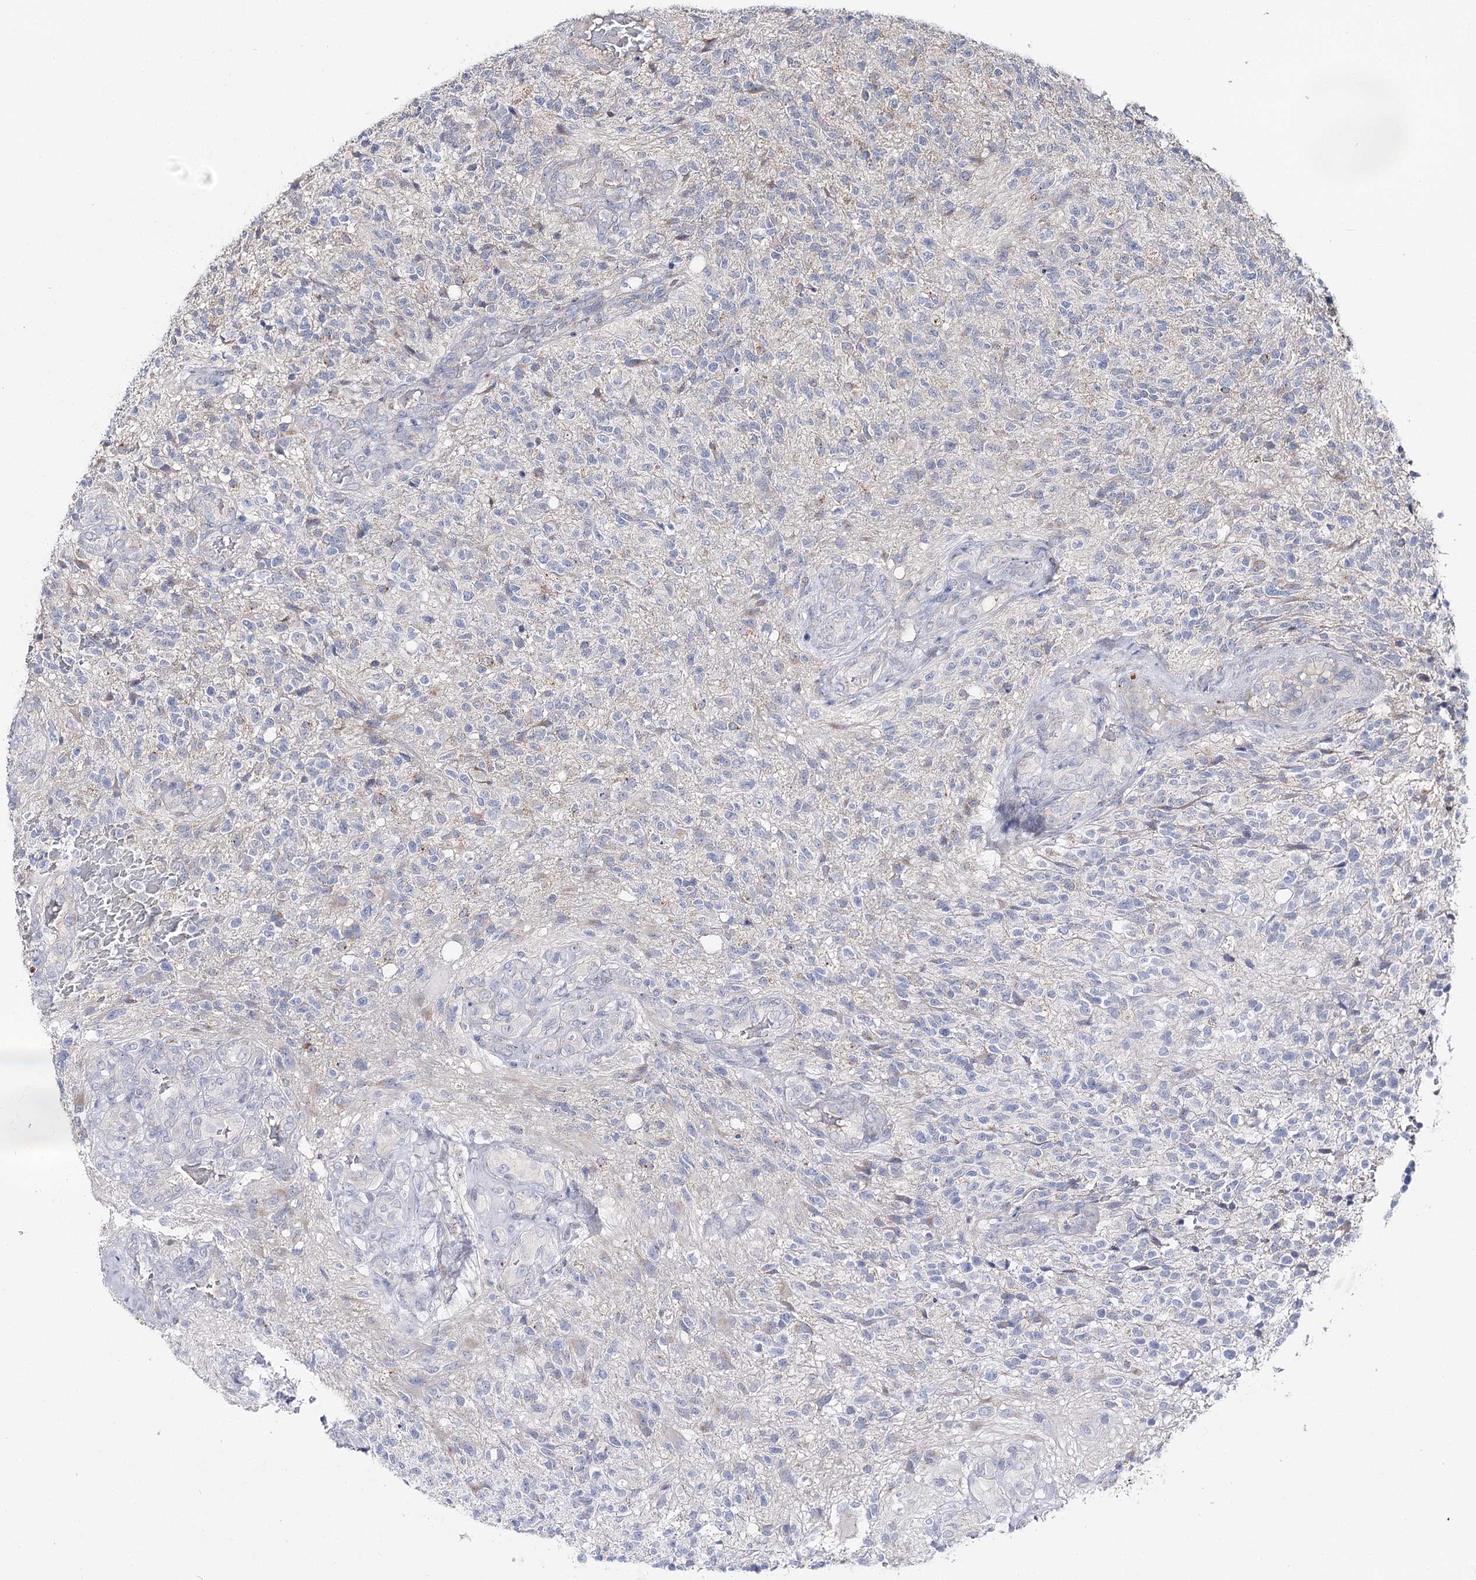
{"staining": {"intensity": "negative", "quantity": "none", "location": "none"}, "tissue": "glioma", "cell_type": "Tumor cells", "image_type": "cancer", "snomed": [{"axis": "morphology", "description": "Glioma, malignant, High grade"}, {"axis": "topography", "description": "Brain"}], "caption": "High magnification brightfield microscopy of high-grade glioma (malignant) stained with DAB (3,3'-diaminobenzidine) (brown) and counterstained with hematoxylin (blue): tumor cells show no significant expression.", "gene": "IL1RAP", "patient": {"sex": "male", "age": 56}}